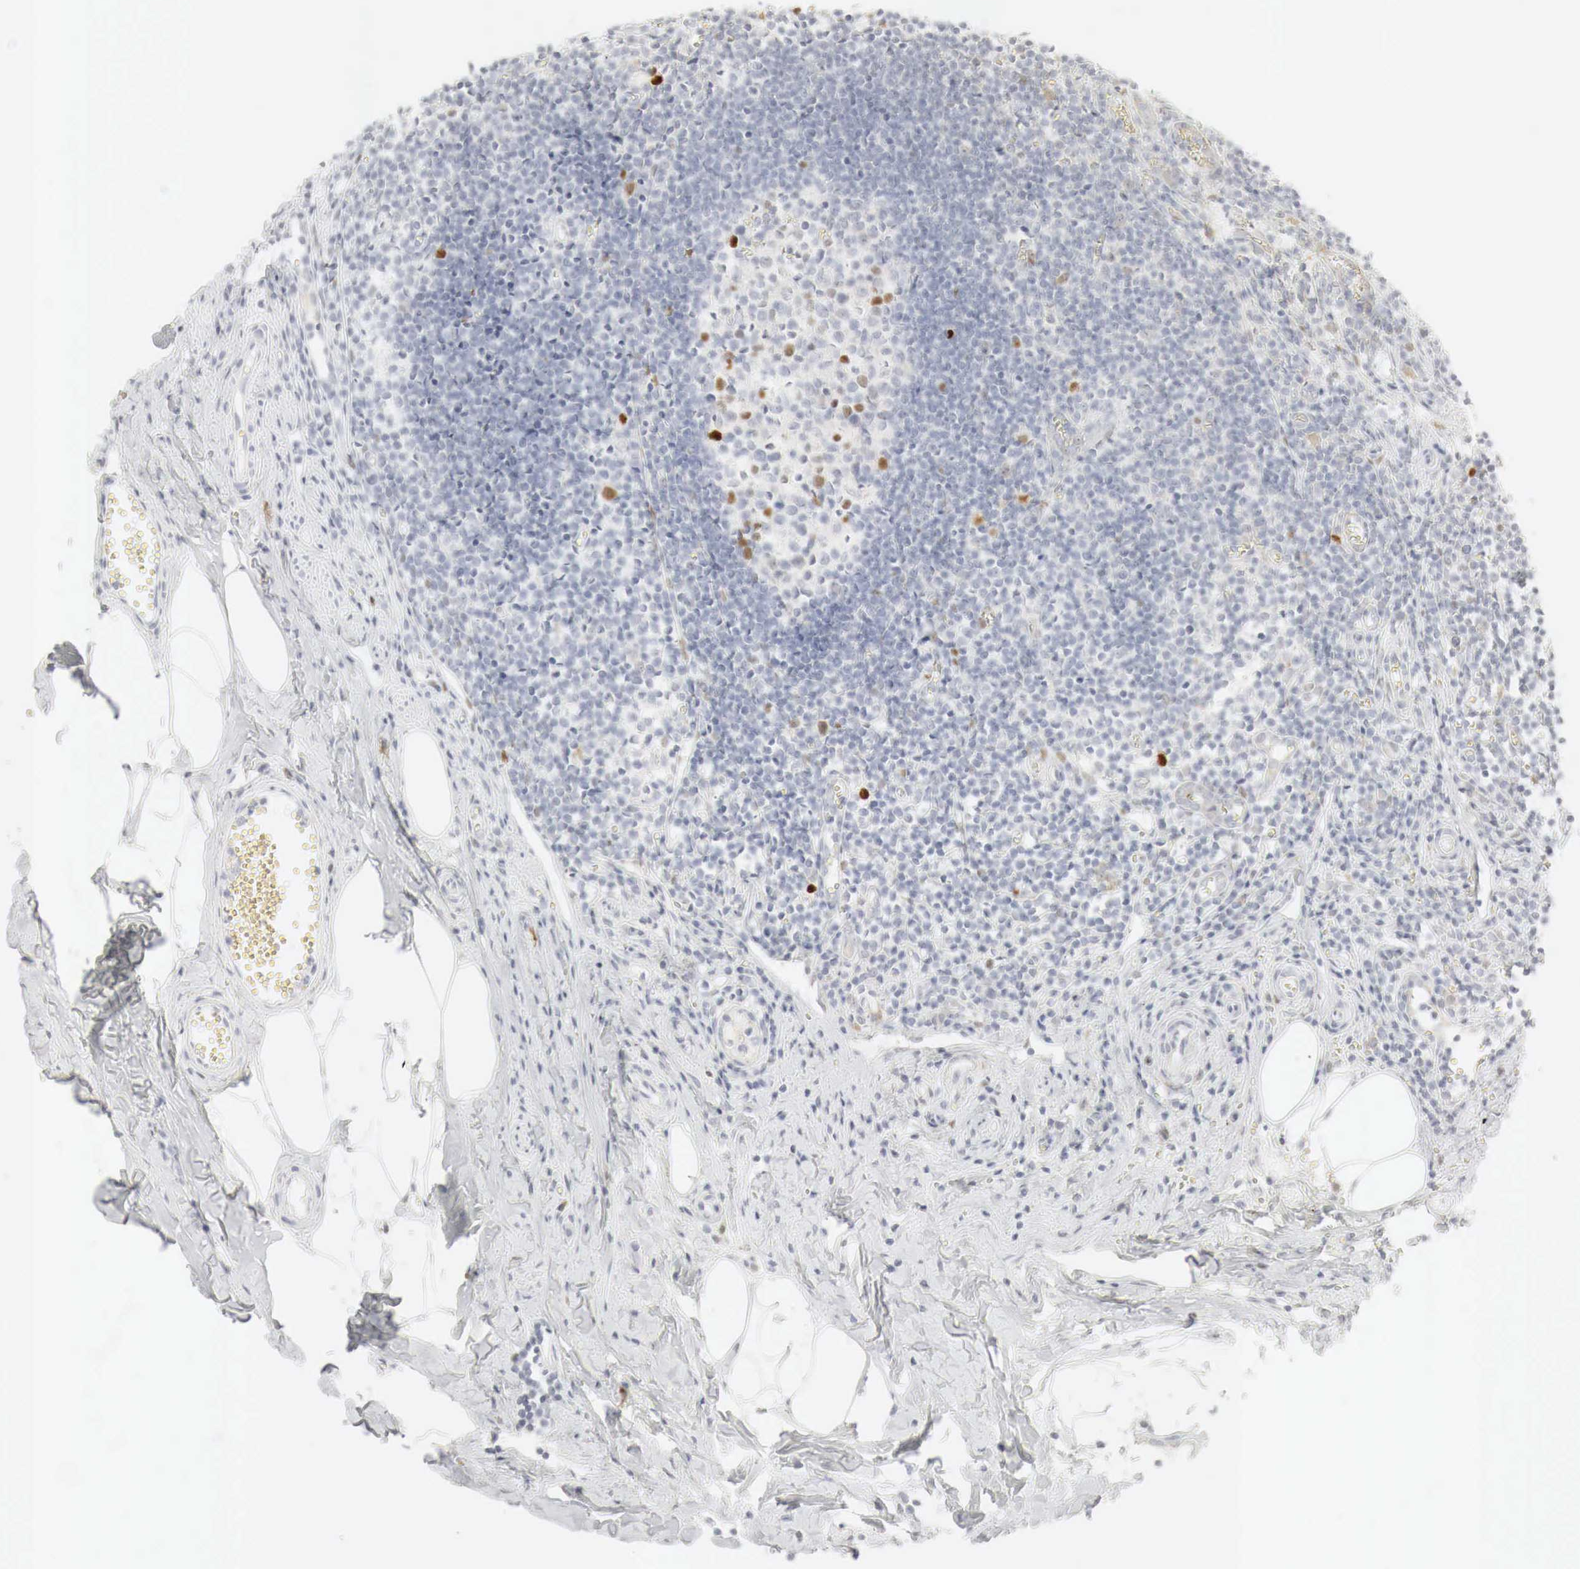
{"staining": {"intensity": "negative", "quantity": "none", "location": "none"}, "tissue": "appendix", "cell_type": "Glandular cells", "image_type": "normal", "snomed": [{"axis": "morphology", "description": "Normal tissue, NOS"}, {"axis": "topography", "description": "Appendix"}], "caption": "Immunohistochemistry of benign human appendix displays no positivity in glandular cells. (Stains: DAB IHC with hematoxylin counter stain, Microscopy: brightfield microscopy at high magnification).", "gene": "TP63", "patient": {"sex": "female", "age": 19}}